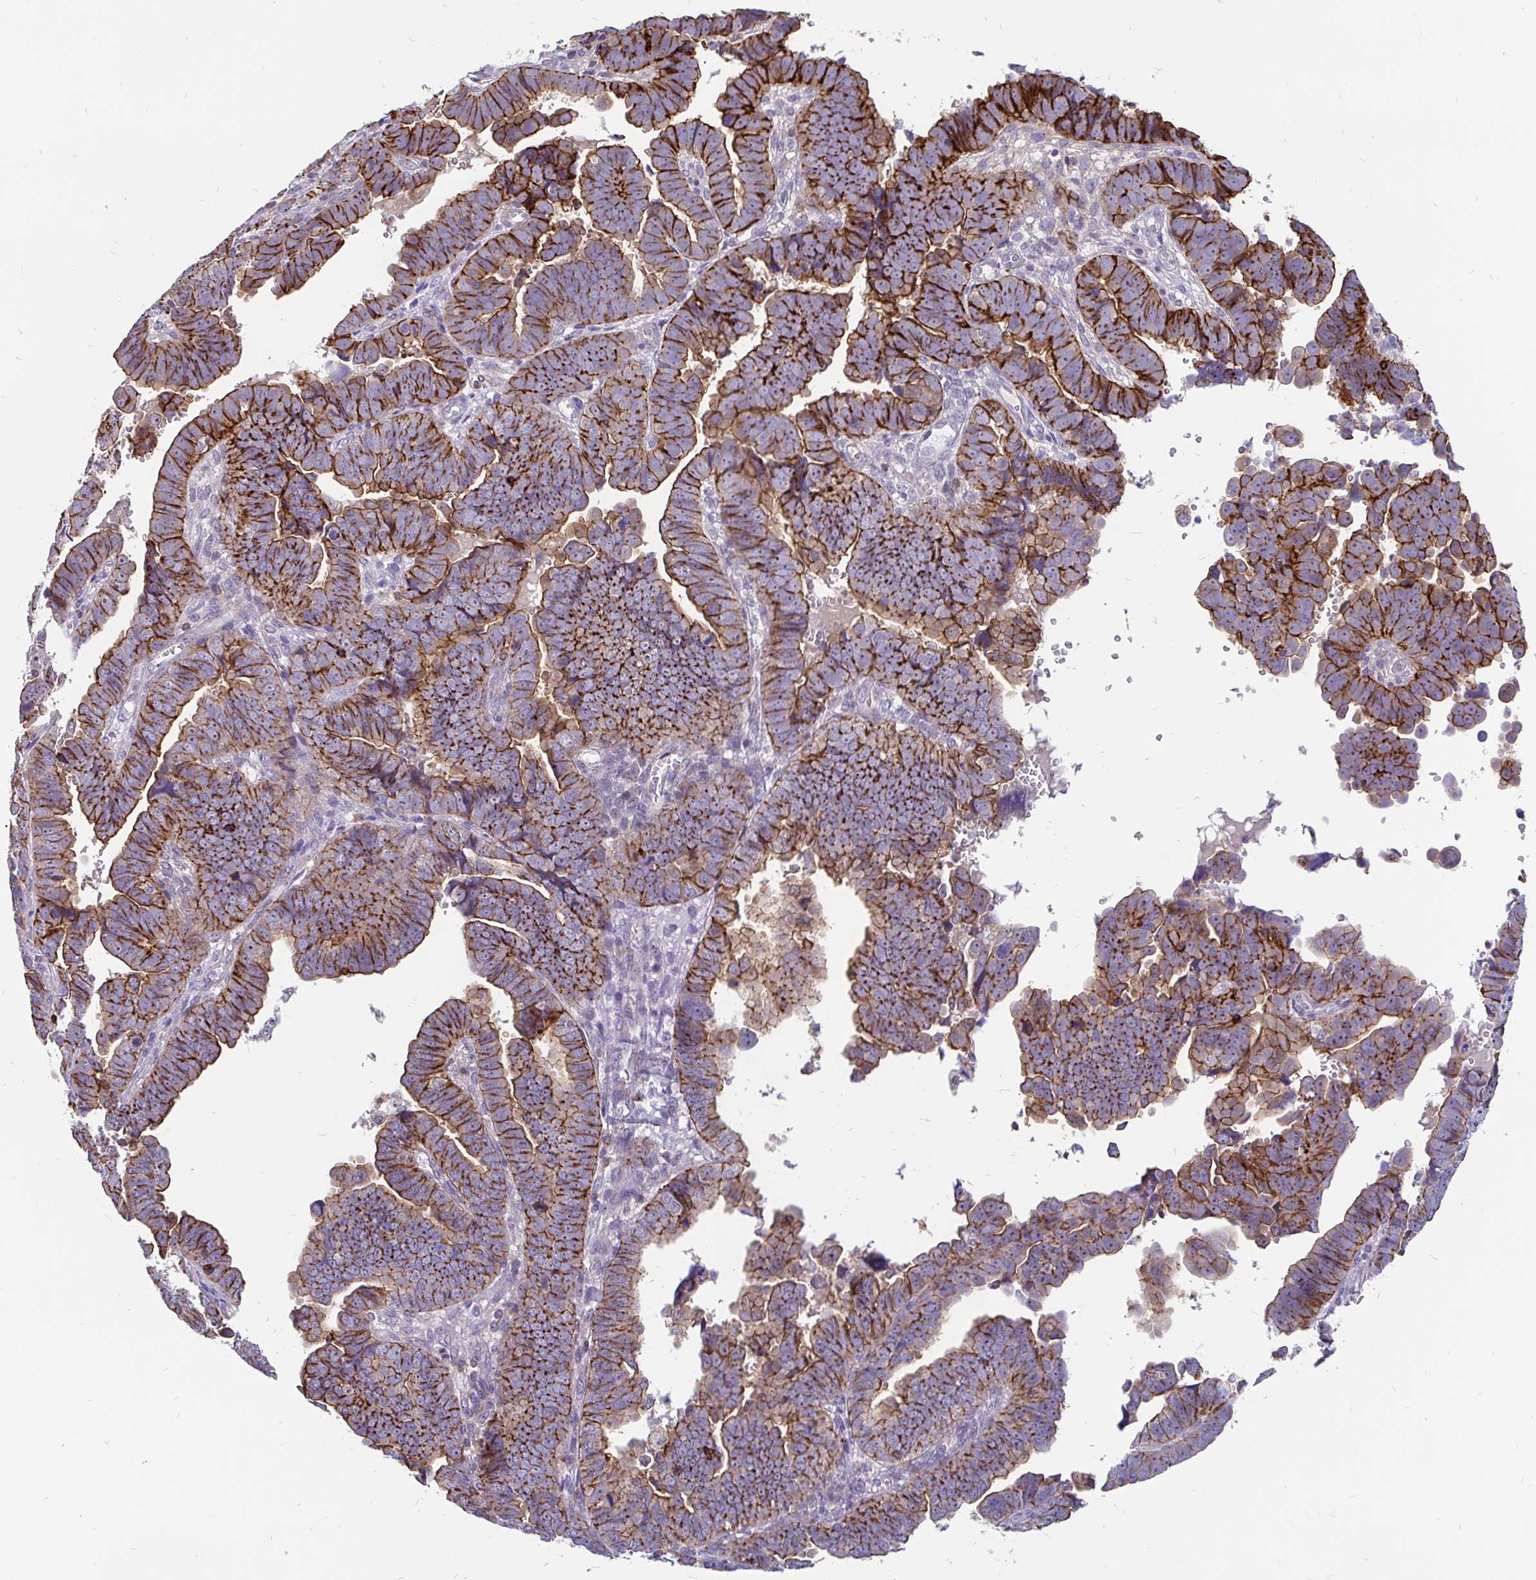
{"staining": {"intensity": "strong", "quantity": ">75%", "location": "cytoplasmic/membranous"}, "tissue": "endometrial cancer", "cell_type": "Tumor cells", "image_type": "cancer", "snomed": [{"axis": "morphology", "description": "Adenocarcinoma, NOS"}, {"axis": "topography", "description": "Endometrium"}], "caption": "Strong cytoplasmic/membranous staining is seen in about >75% of tumor cells in endometrial cancer. The protein of interest is stained brown, and the nuclei are stained in blue (DAB IHC with brightfield microscopy, high magnification).", "gene": "LRRC26", "patient": {"sex": "female", "age": 75}}